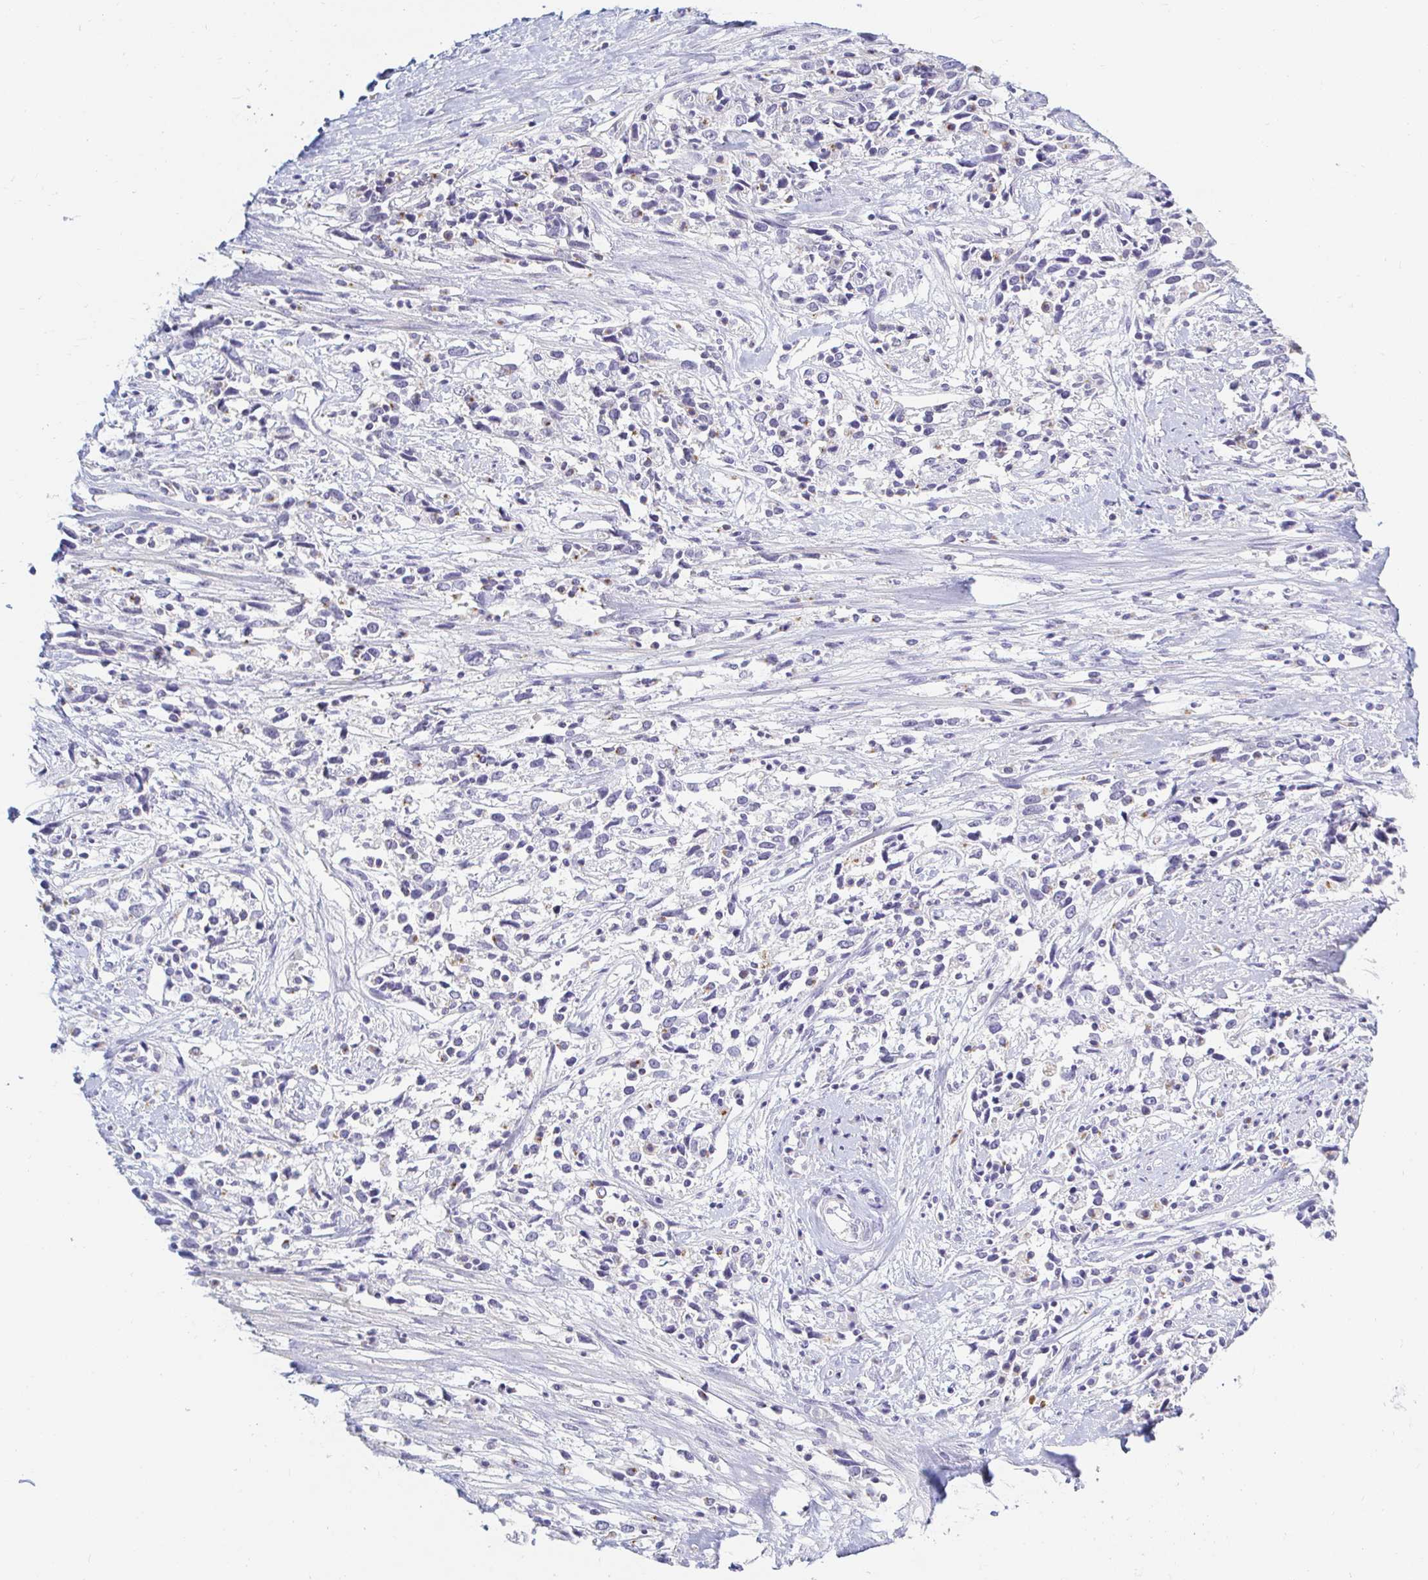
{"staining": {"intensity": "negative", "quantity": "none", "location": "none"}, "tissue": "cervical cancer", "cell_type": "Tumor cells", "image_type": "cancer", "snomed": [{"axis": "morphology", "description": "Adenocarcinoma, NOS"}, {"axis": "topography", "description": "Cervix"}], "caption": "Tumor cells are negative for protein expression in human cervical adenocarcinoma. (Brightfield microscopy of DAB IHC at high magnification).", "gene": "OR51D1", "patient": {"sex": "female", "age": 40}}